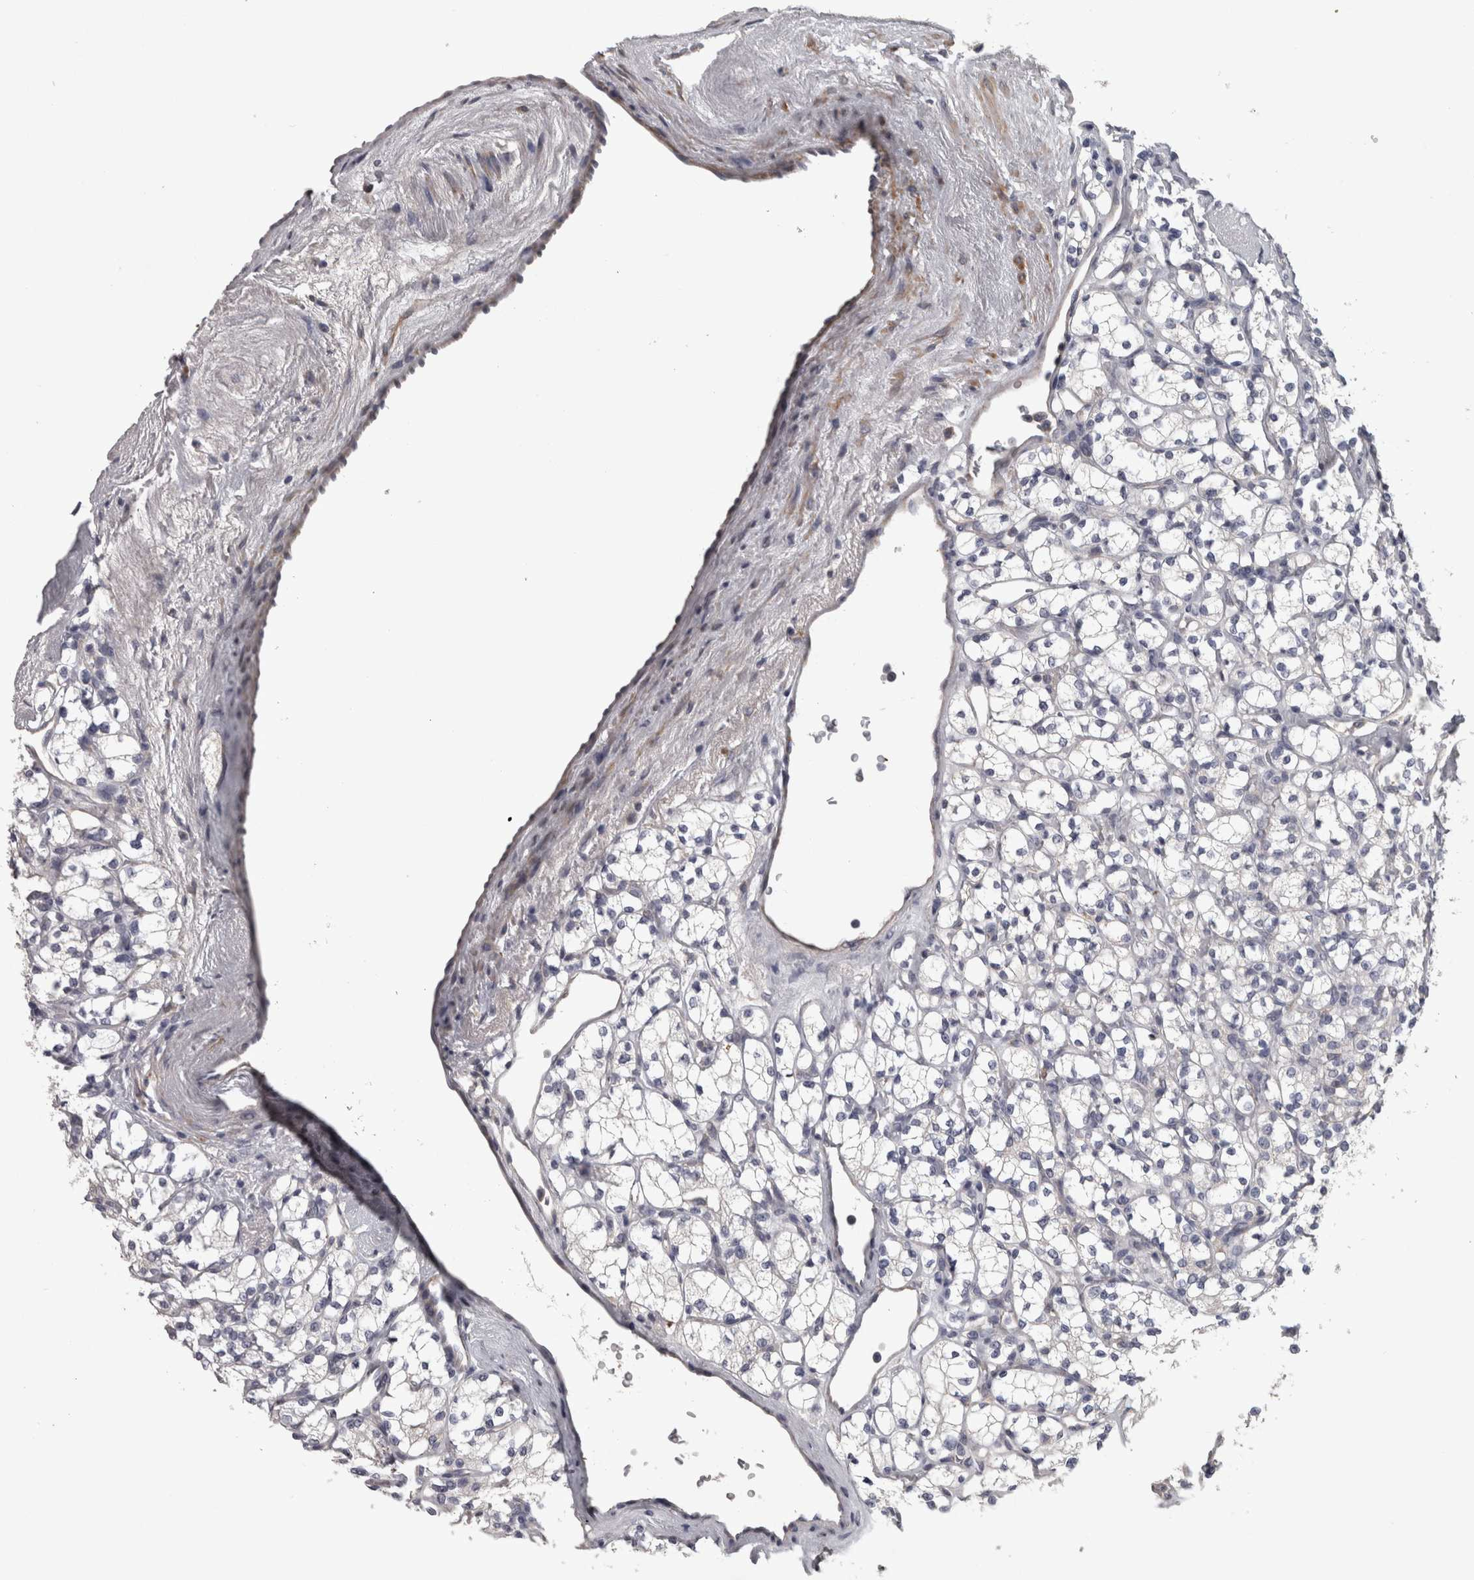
{"staining": {"intensity": "negative", "quantity": "none", "location": "none"}, "tissue": "renal cancer", "cell_type": "Tumor cells", "image_type": "cancer", "snomed": [{"axis": "morphology", "description": "Adenocarcinoma, NOS"}, {"axis": "topography", "description": "Kidney"}], "caption": "The histopathology image shows no staining of tumor cells in adenocarcinoma (renal).", "gene": "DBT", "patient": {"sex": "male", "age": 77}}